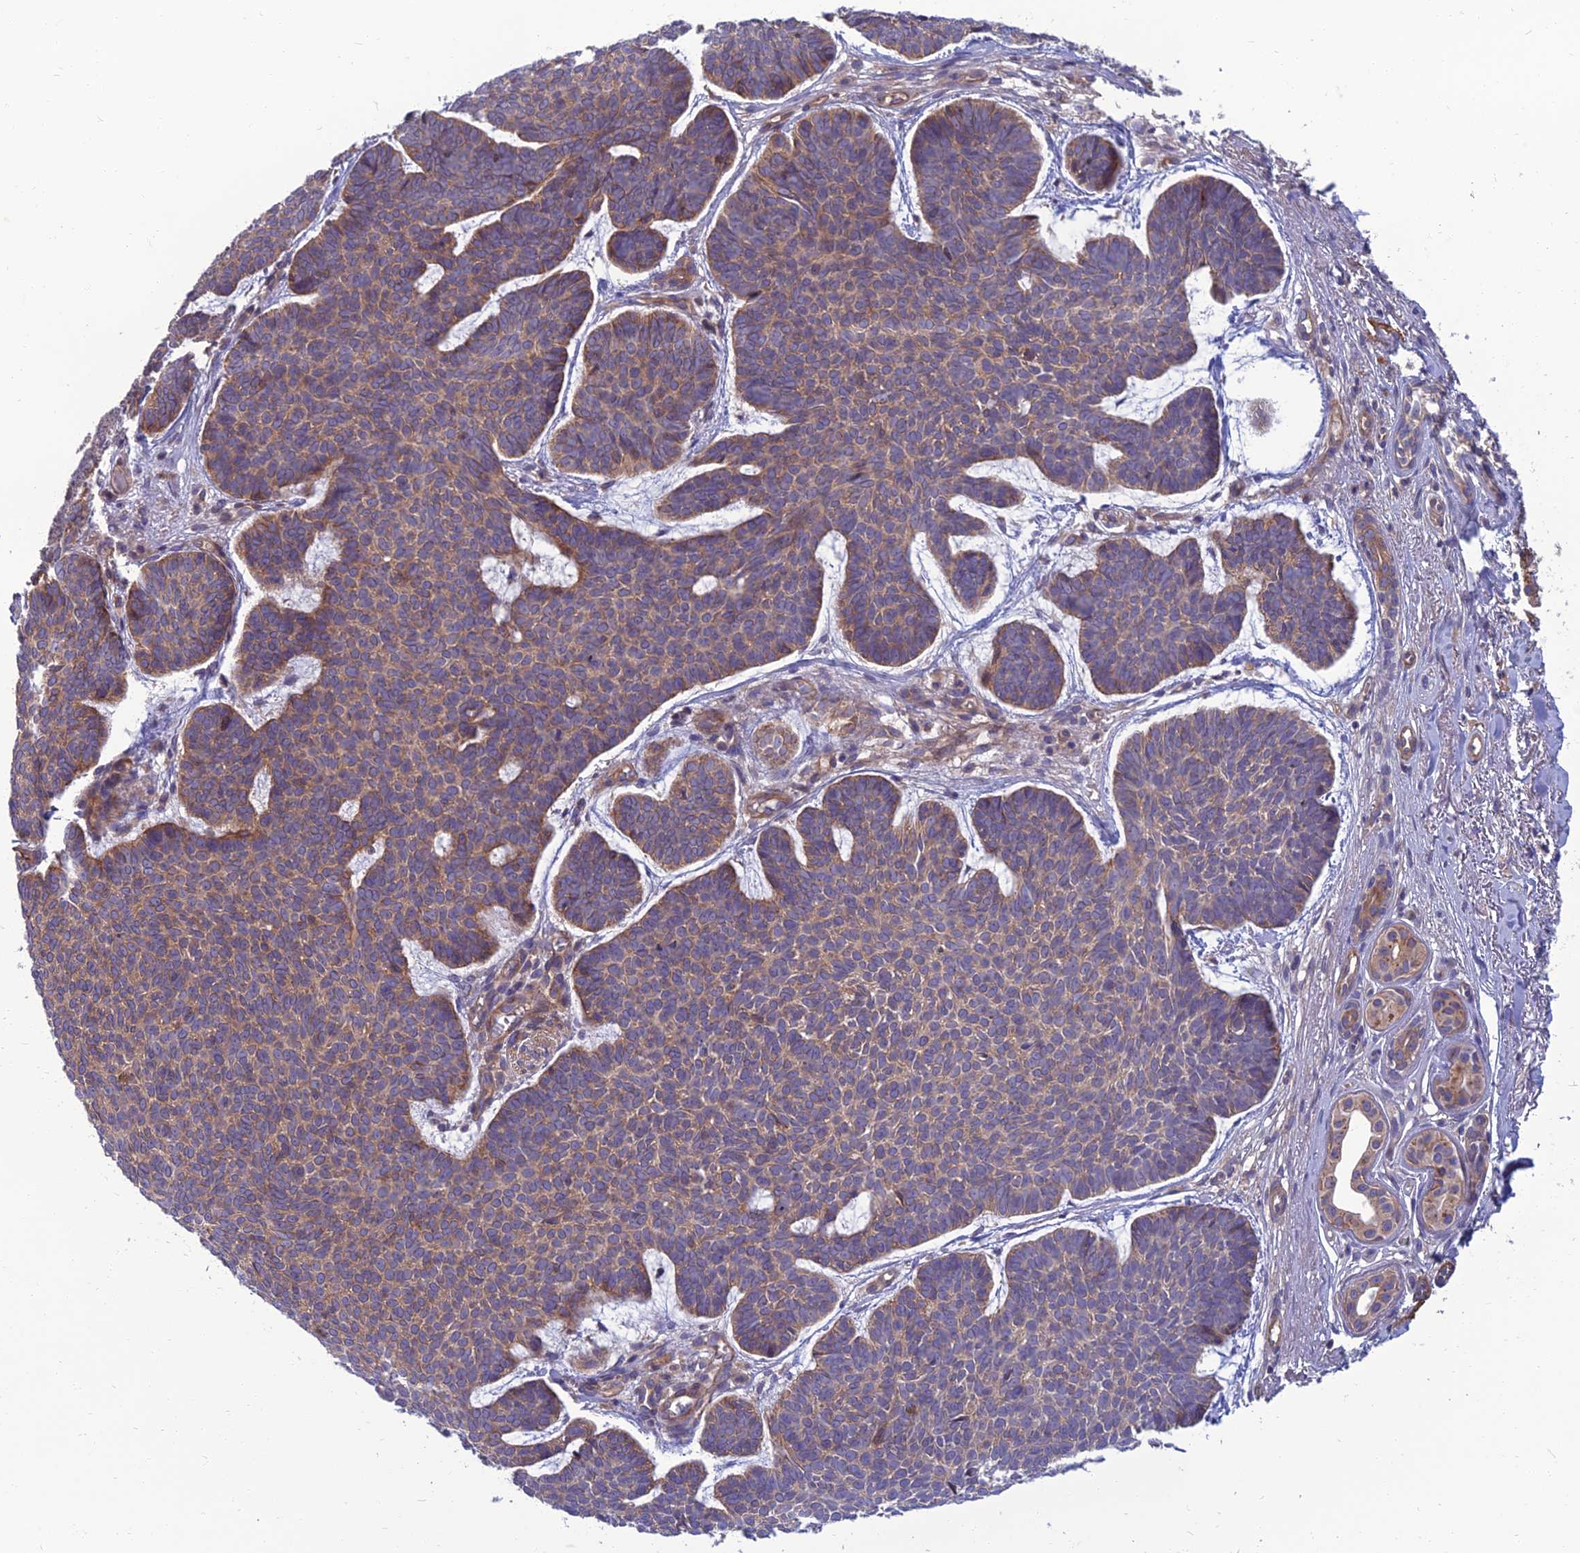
{"staining": {"intensity": "weak", "quantity": ">75%", "location": "cytoplasmic/membranous"}, "tissue": "skin cancer", "cell_type": "Tumor cells", "image_type": "cancer", "snomed": [{"axis": "morphology", "description": "Basal cell carcinoma"}, {"axis": "topography", "description": "Skin"}], "caption": "Protein expression analysis of basal cell carcinoma (skin) reveals weak cytoplasmic/membranous expression in about >75% of tumor cells. (IHC, brightfield microscopy, high magnification).", "gene": "WDR24", "patient": {"sex": "female", "age": 74}}